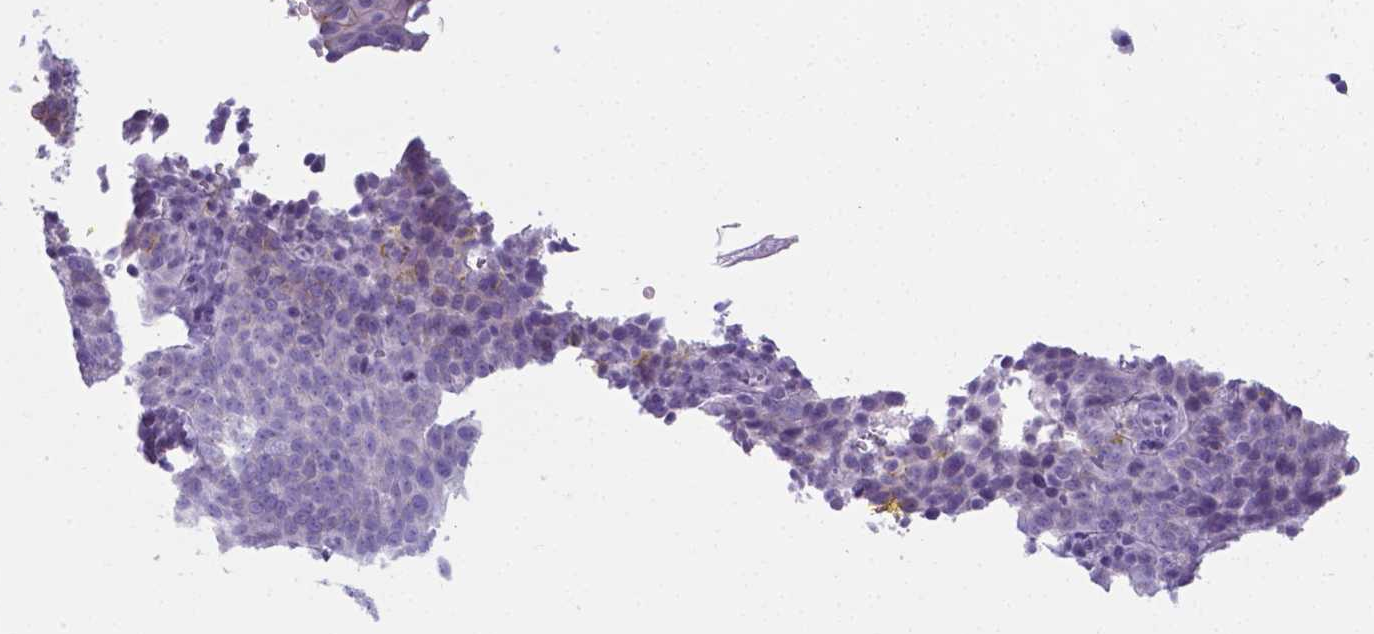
{"staining": {"intensity": "negative", "quantity": "none", "location": "none"}, "tissue": "cervical cancer", "cell_type": "Tumor cells", "image_type": "cancer", "snomed": [{"axis": "morphology", "description": "Squamous cell carcinoma, NOS"}, {"axis": "topography", "description": "Cervix"}], "caption": "The immunohistochemistry histopathology image has no significant positivity in tumor cells of cervical cancer tissue.", "gene": "AP5B1", "patient": {"sex": "female", "age": 34}}